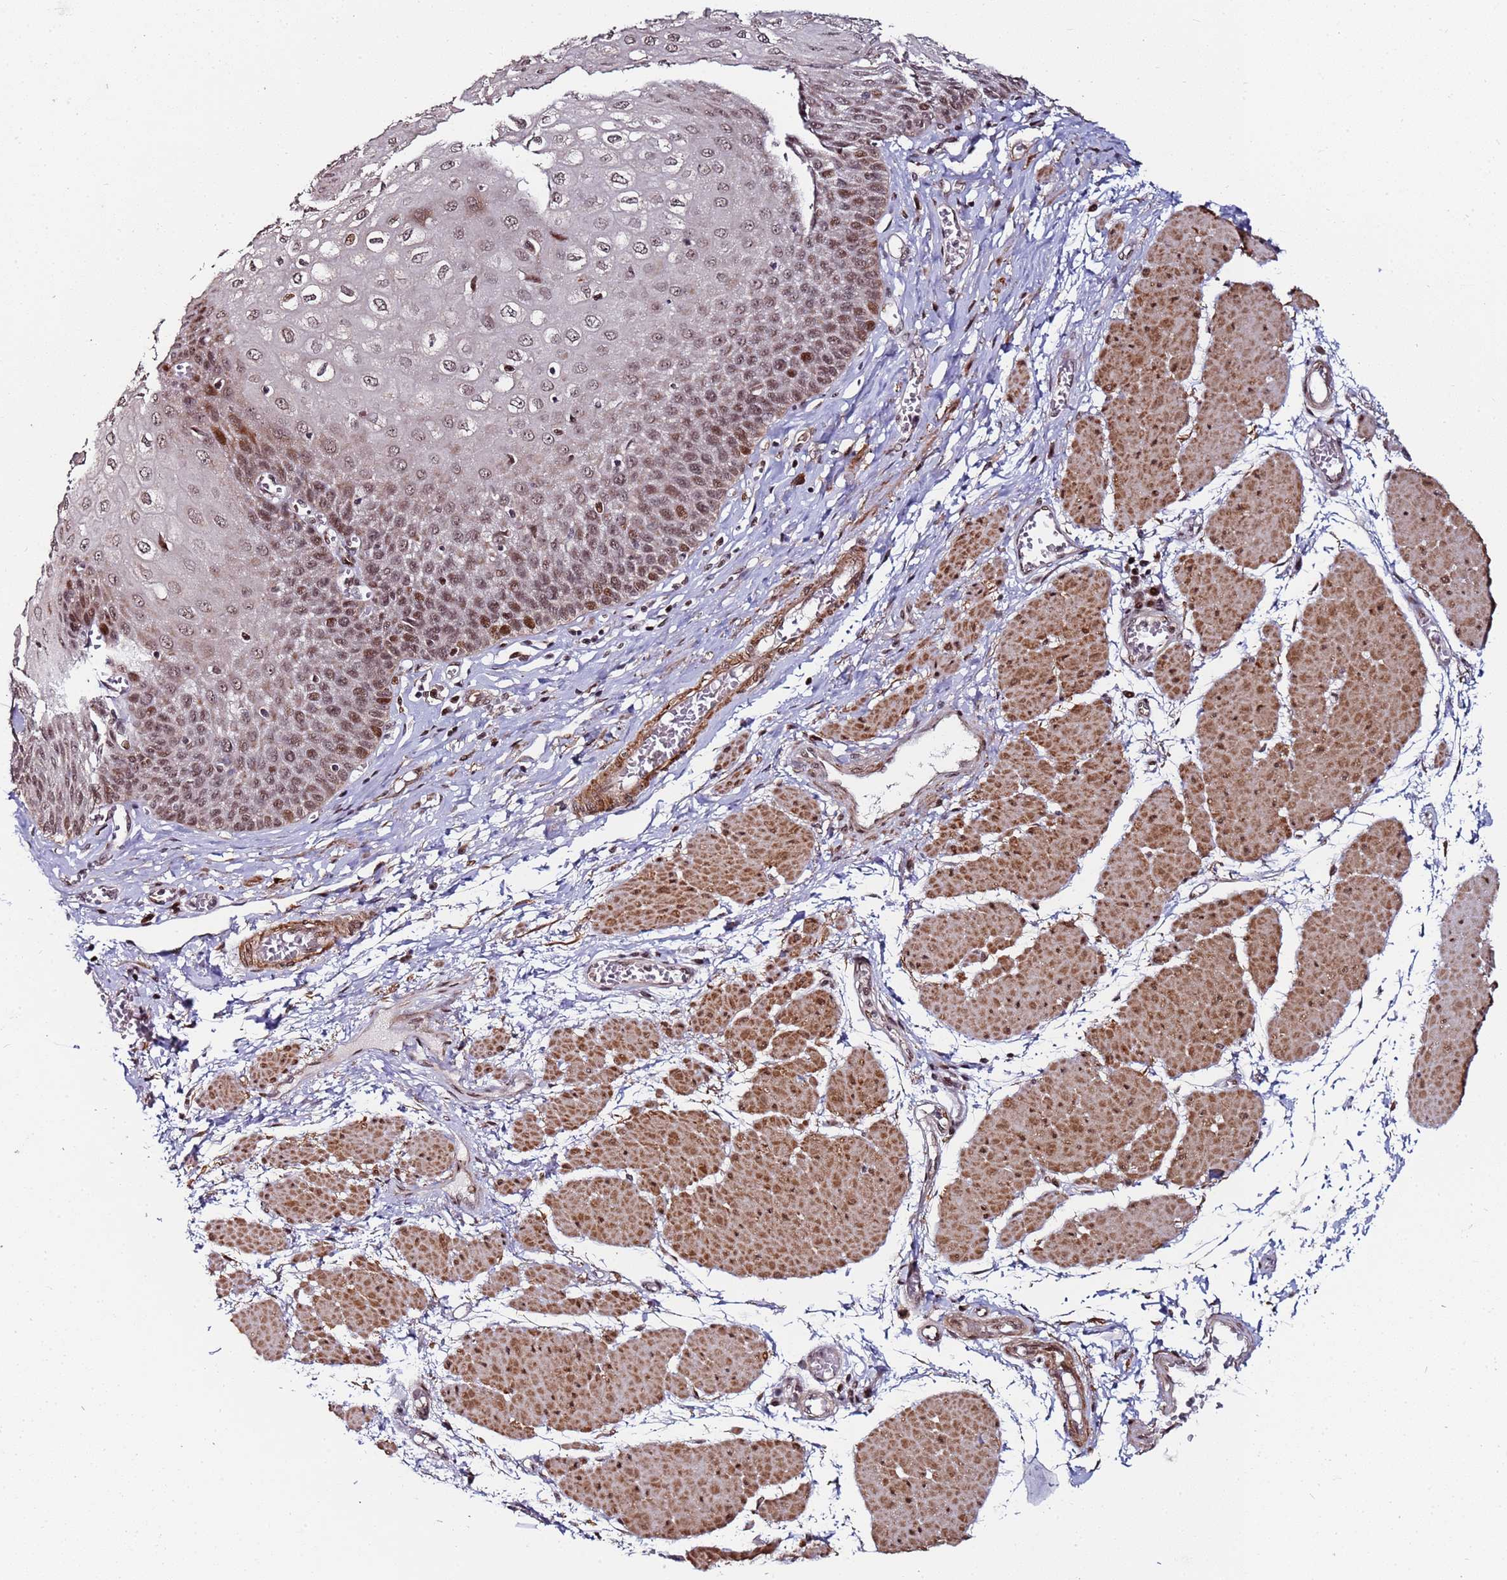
{"staining": {"intensity": "moderate", "quantity": ">75%", "location": "nuclear"}, "tissue": "esophagus", "cell_type": "Squamous epithelial cells", "image_type": "normal", "snomed": [{"axis": "morphology", "description": "Normal tissue, NOS"}, {"axis": "topography", "description": "Esophagus"}], "caption": "Protein expression analysis of unremarkable esophagus displays moderate nuclear staining in about >75% of squamous epithelial cells.", "gene": "PPM1H", "patient": {"sex": "male", "age": 60}}